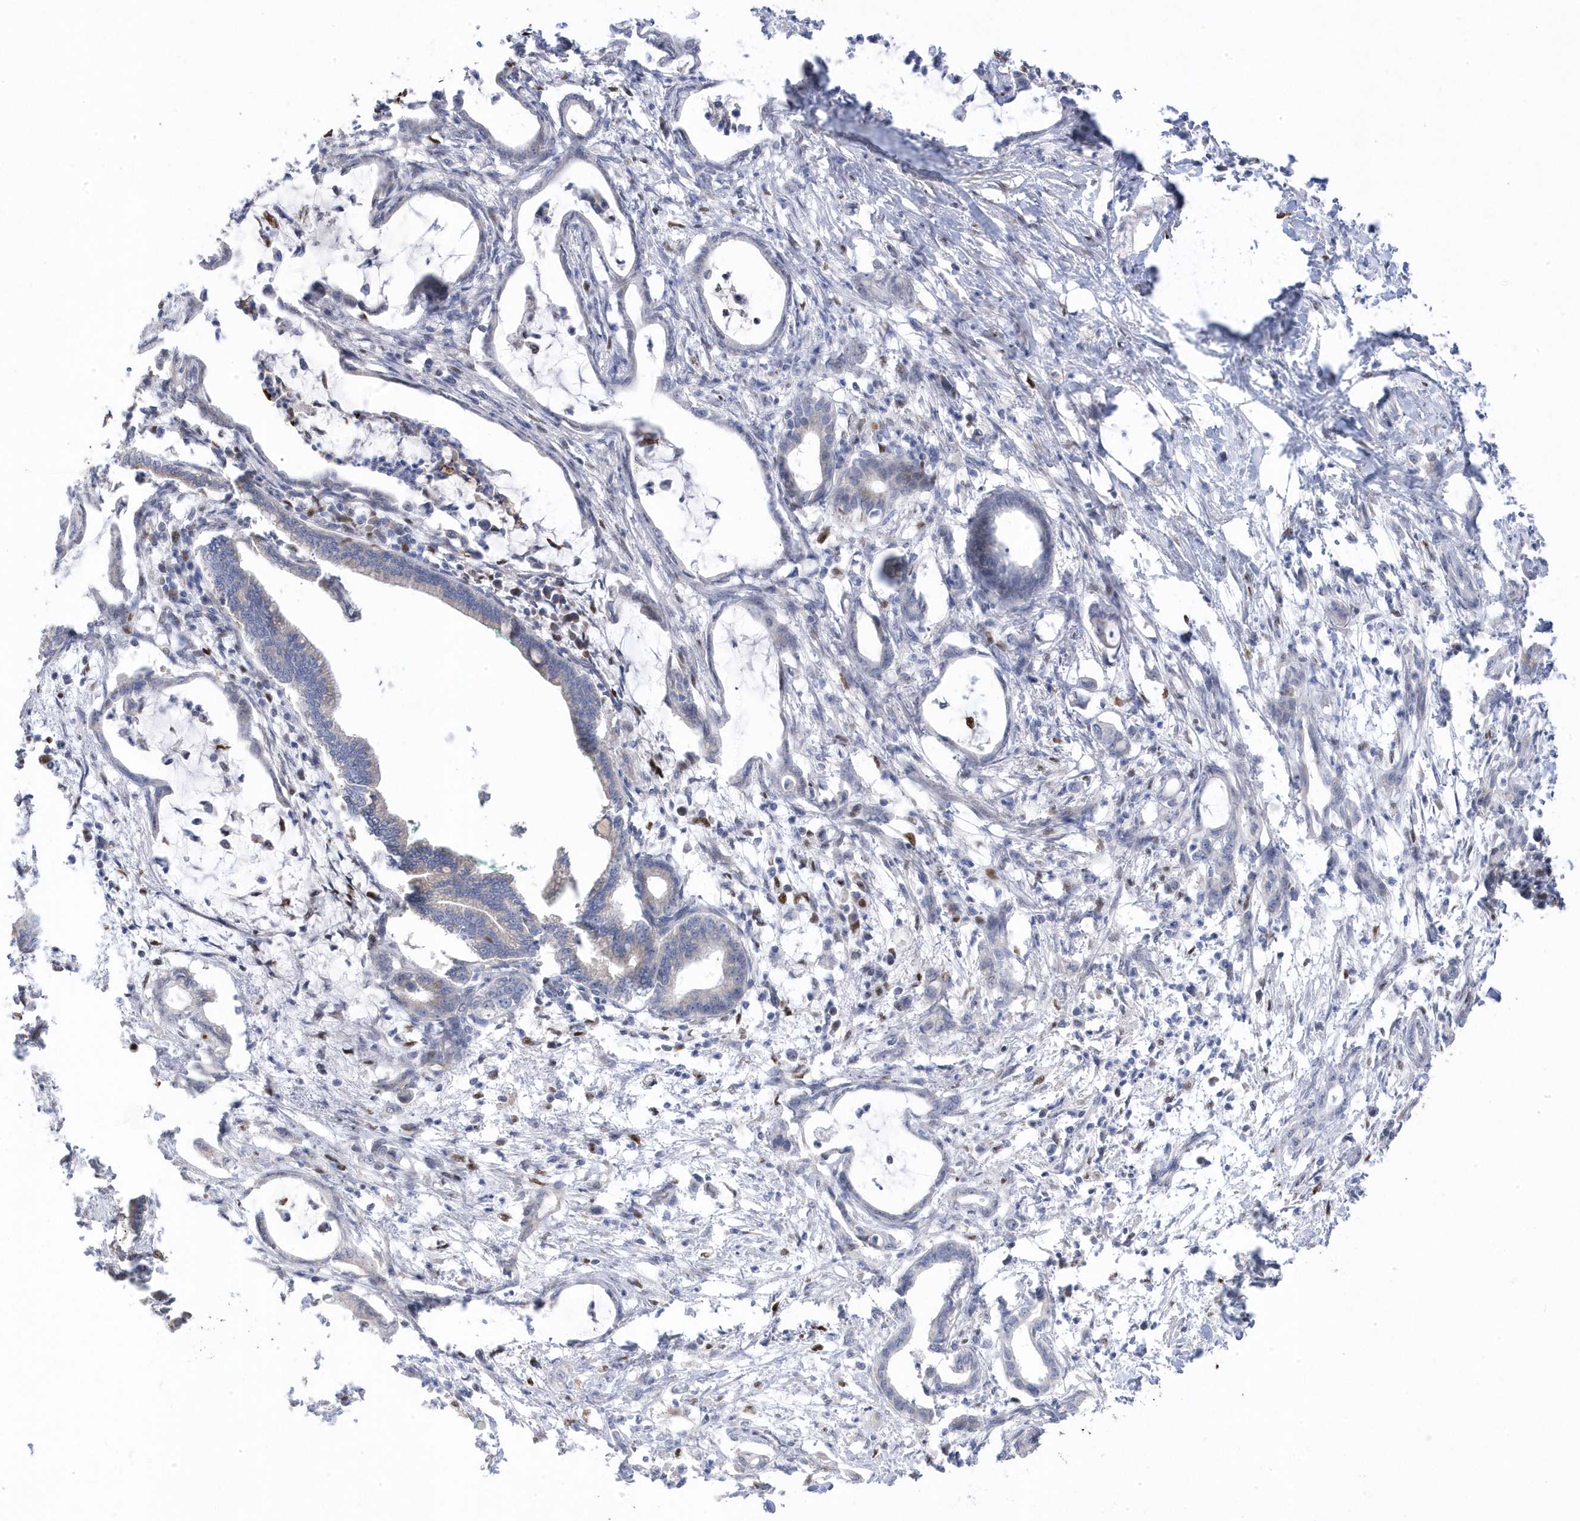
{"staining": {"intensity": "negative", "quantity": "none", "location": "none"}, "tissue": "pancreatic cancer", "cell_type": "Tumor cells", "image_type": "cancer", "snomed": [{"axis": "morphology", "description": "Adenocarcinoma, NOS"}, {"axis": "topography", "description": "Pancreas"}], "caption": "Immunohistochemical staining of pancreatic cancer (adenocarcinoma) displays no significant staining in tumor cells.", "gene": "GTPBP6", "patient": {"sex": "female", "age": 55}}